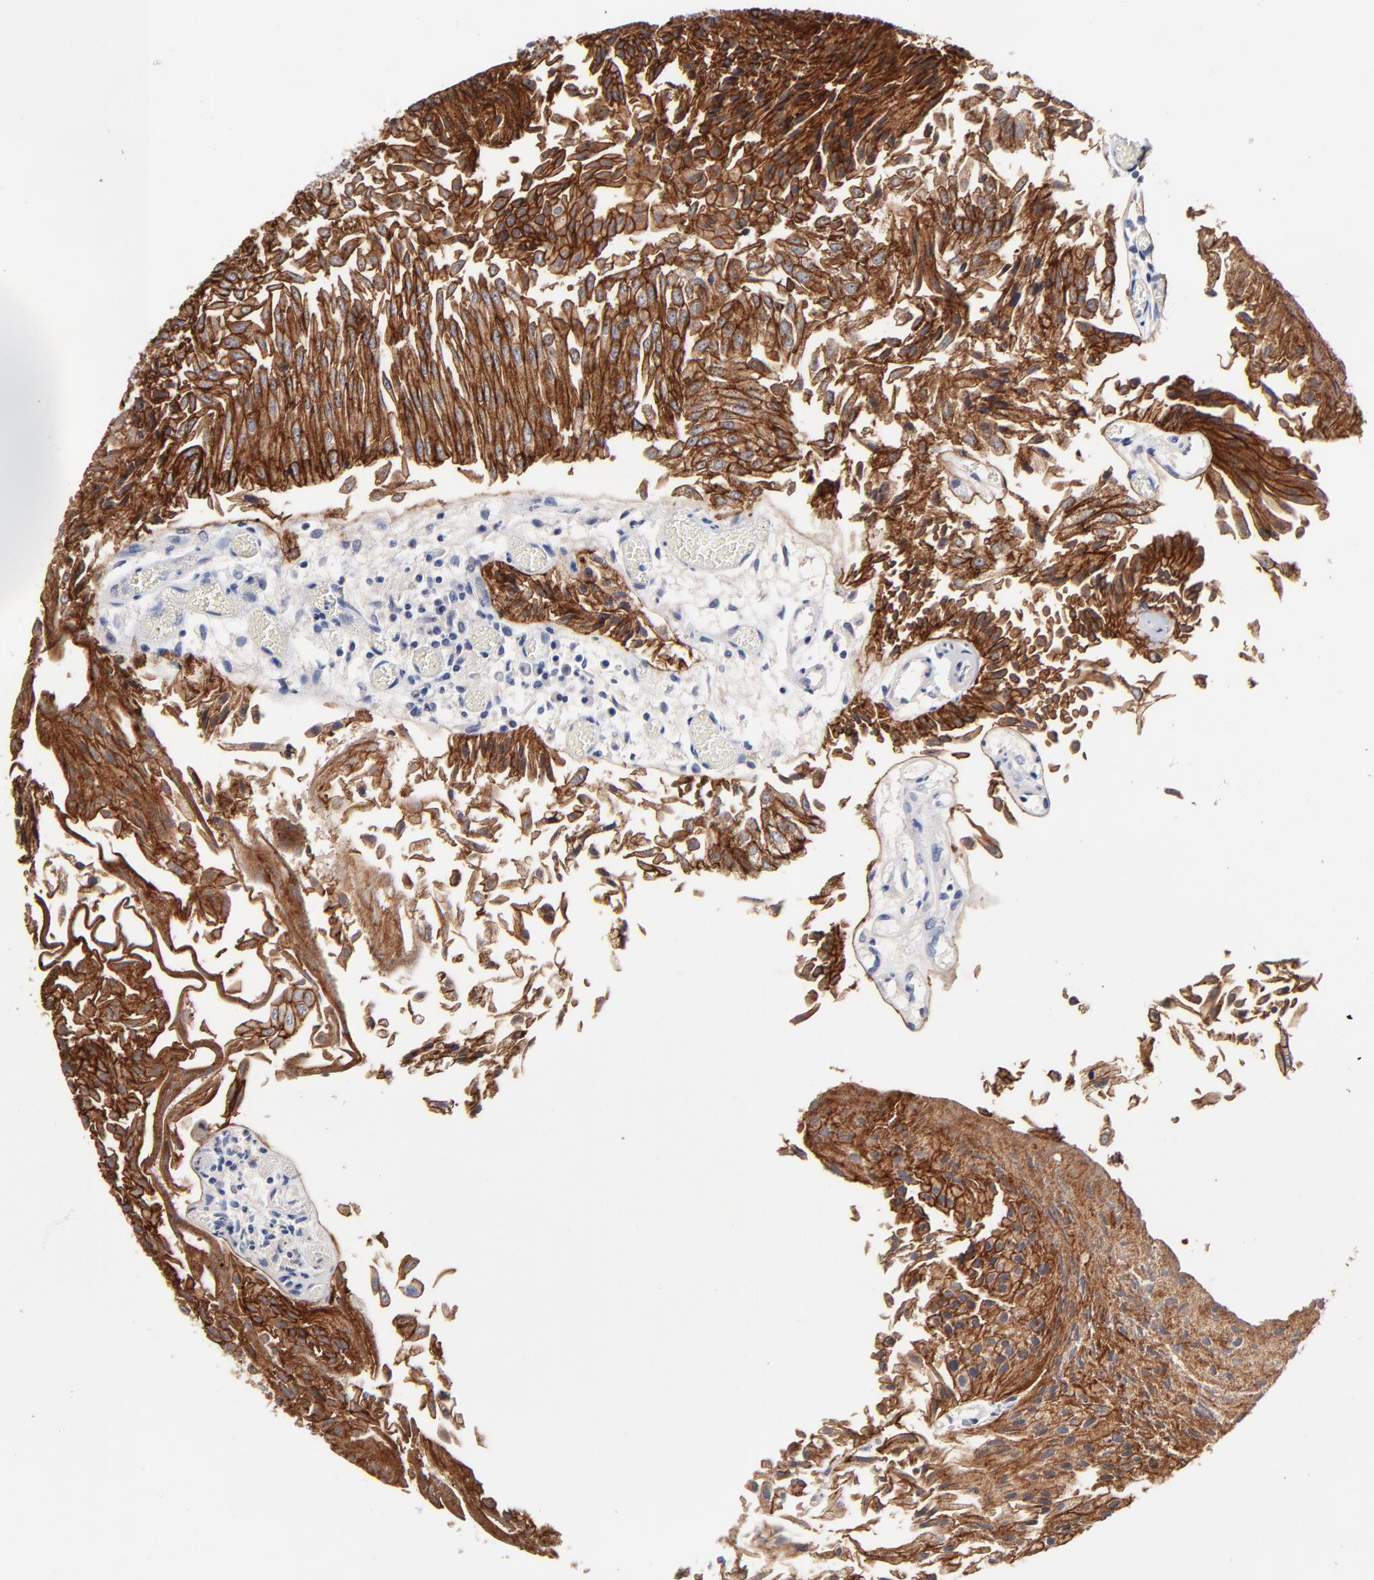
{"staining": {"intensity": "strong", "quantity": ">75%", "location": "cytoplasmic/membranous"}, "tissue": "urothelial cancer", "cell_type": "Tumor cells", "image_type": "cancer", "snomed": [{"axis": "morphology", "description": "Urothelial carcinoma, Low grade"}, {"axis": "topography", "description": "Urinary bladder"}], "caption": "There is high levels of strong cytoplasmic/membranous staining in tumor cells of urothelial carcinoma (low-grade), as demonstrated by immunohistochemical staining (brown color).", "gene": "CXADR", "patient": {"sex": "male", "age": 86}}